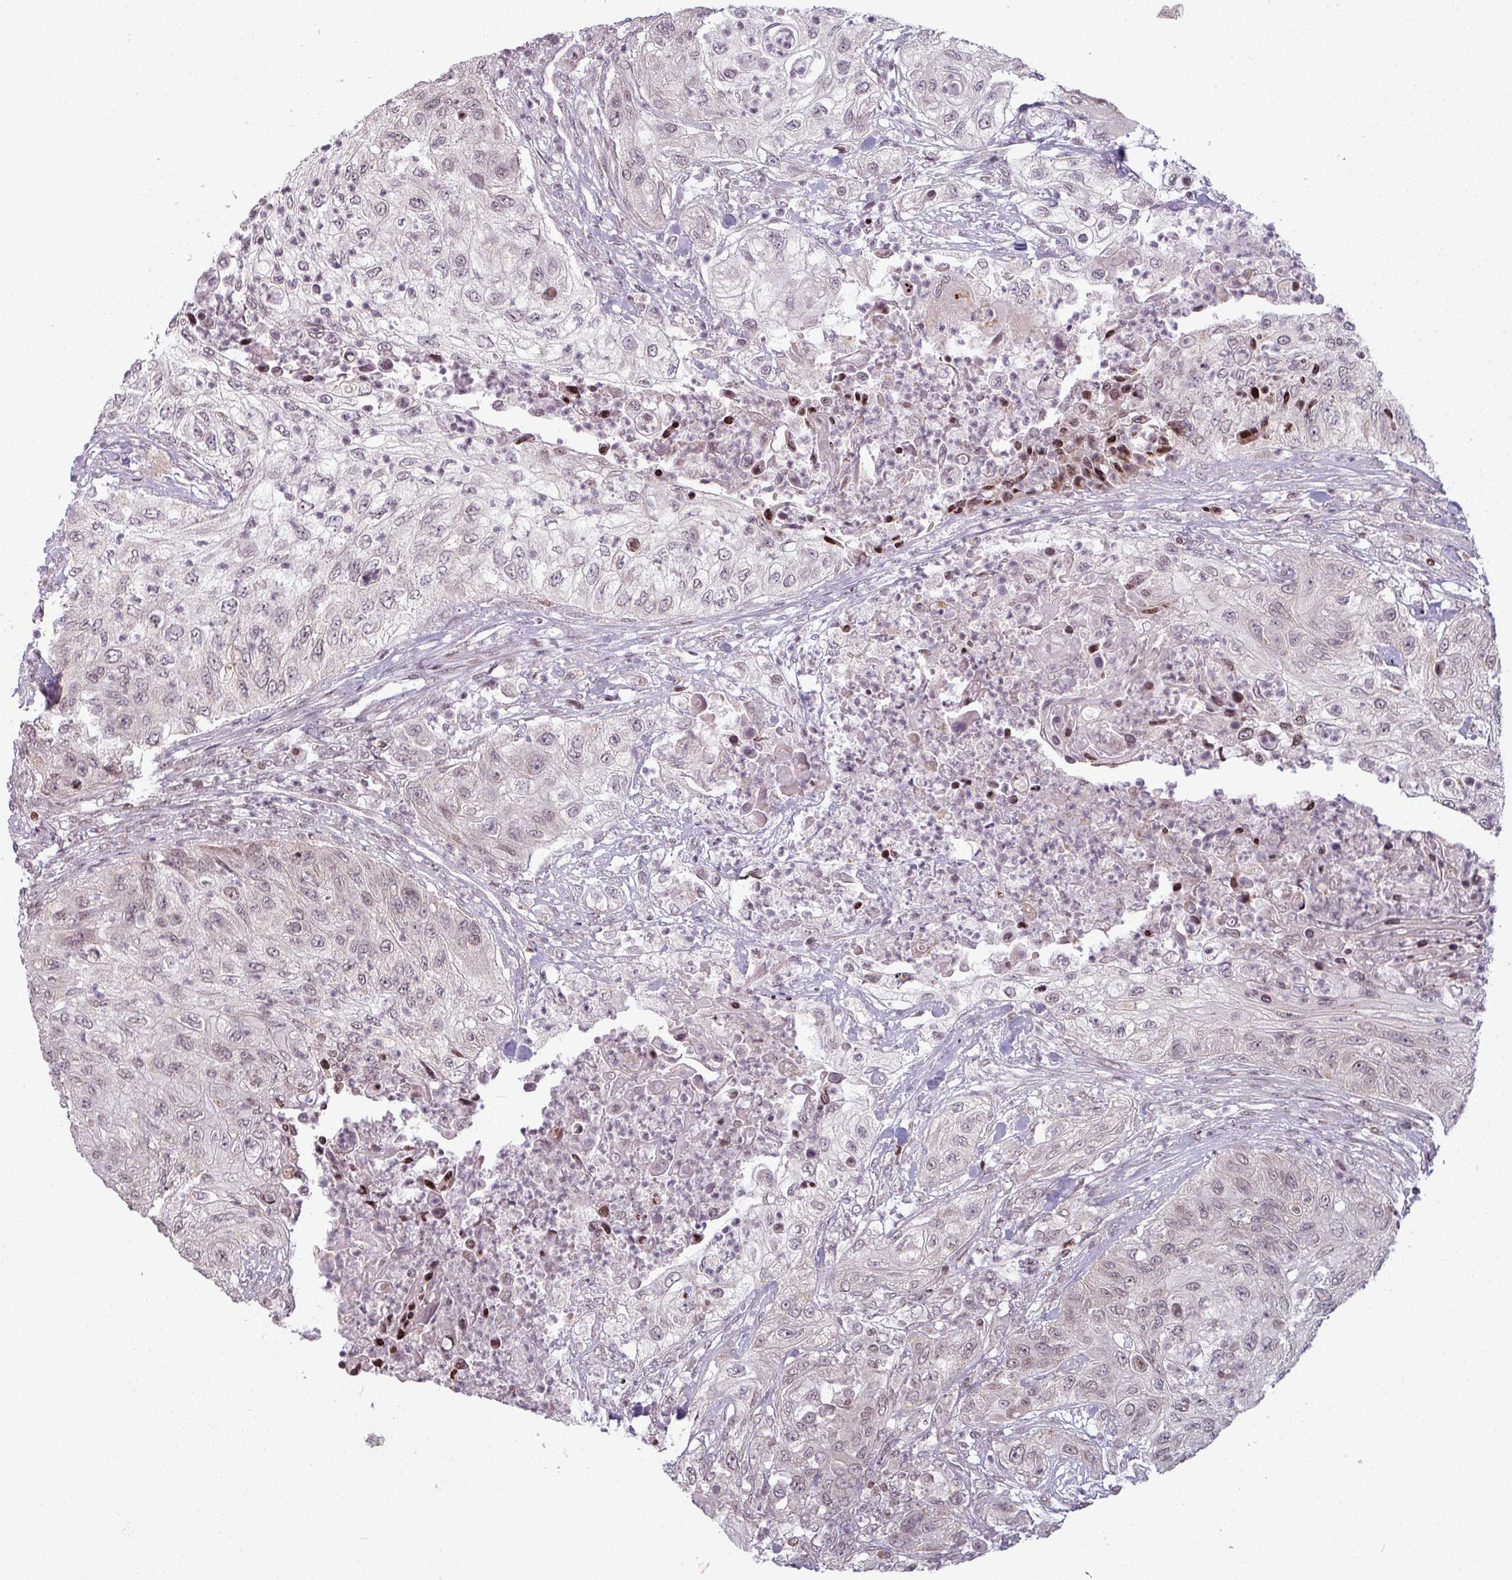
{"staining": {"intensity": "weak", "quantity": "25%-75%", "location": "nuclear"}, "tissue": "urothelial cancer", "cell_type": "Tumor cells", "image_type": "cancer", "snomed": [{"axis": "morphology", "description": "Urothelial carcinoma, High grade"}, {"axis": "topography", "description": "Urinary bladder"}], "caption": "High-grade urothelial carcinoma tissue shows weak nuclear positivity in approximately 25%-75% of tumor cells, visualized by immunohistochemistry.", "gene": "NCOR1", "patient": {"sex": "female", "age": 60}}